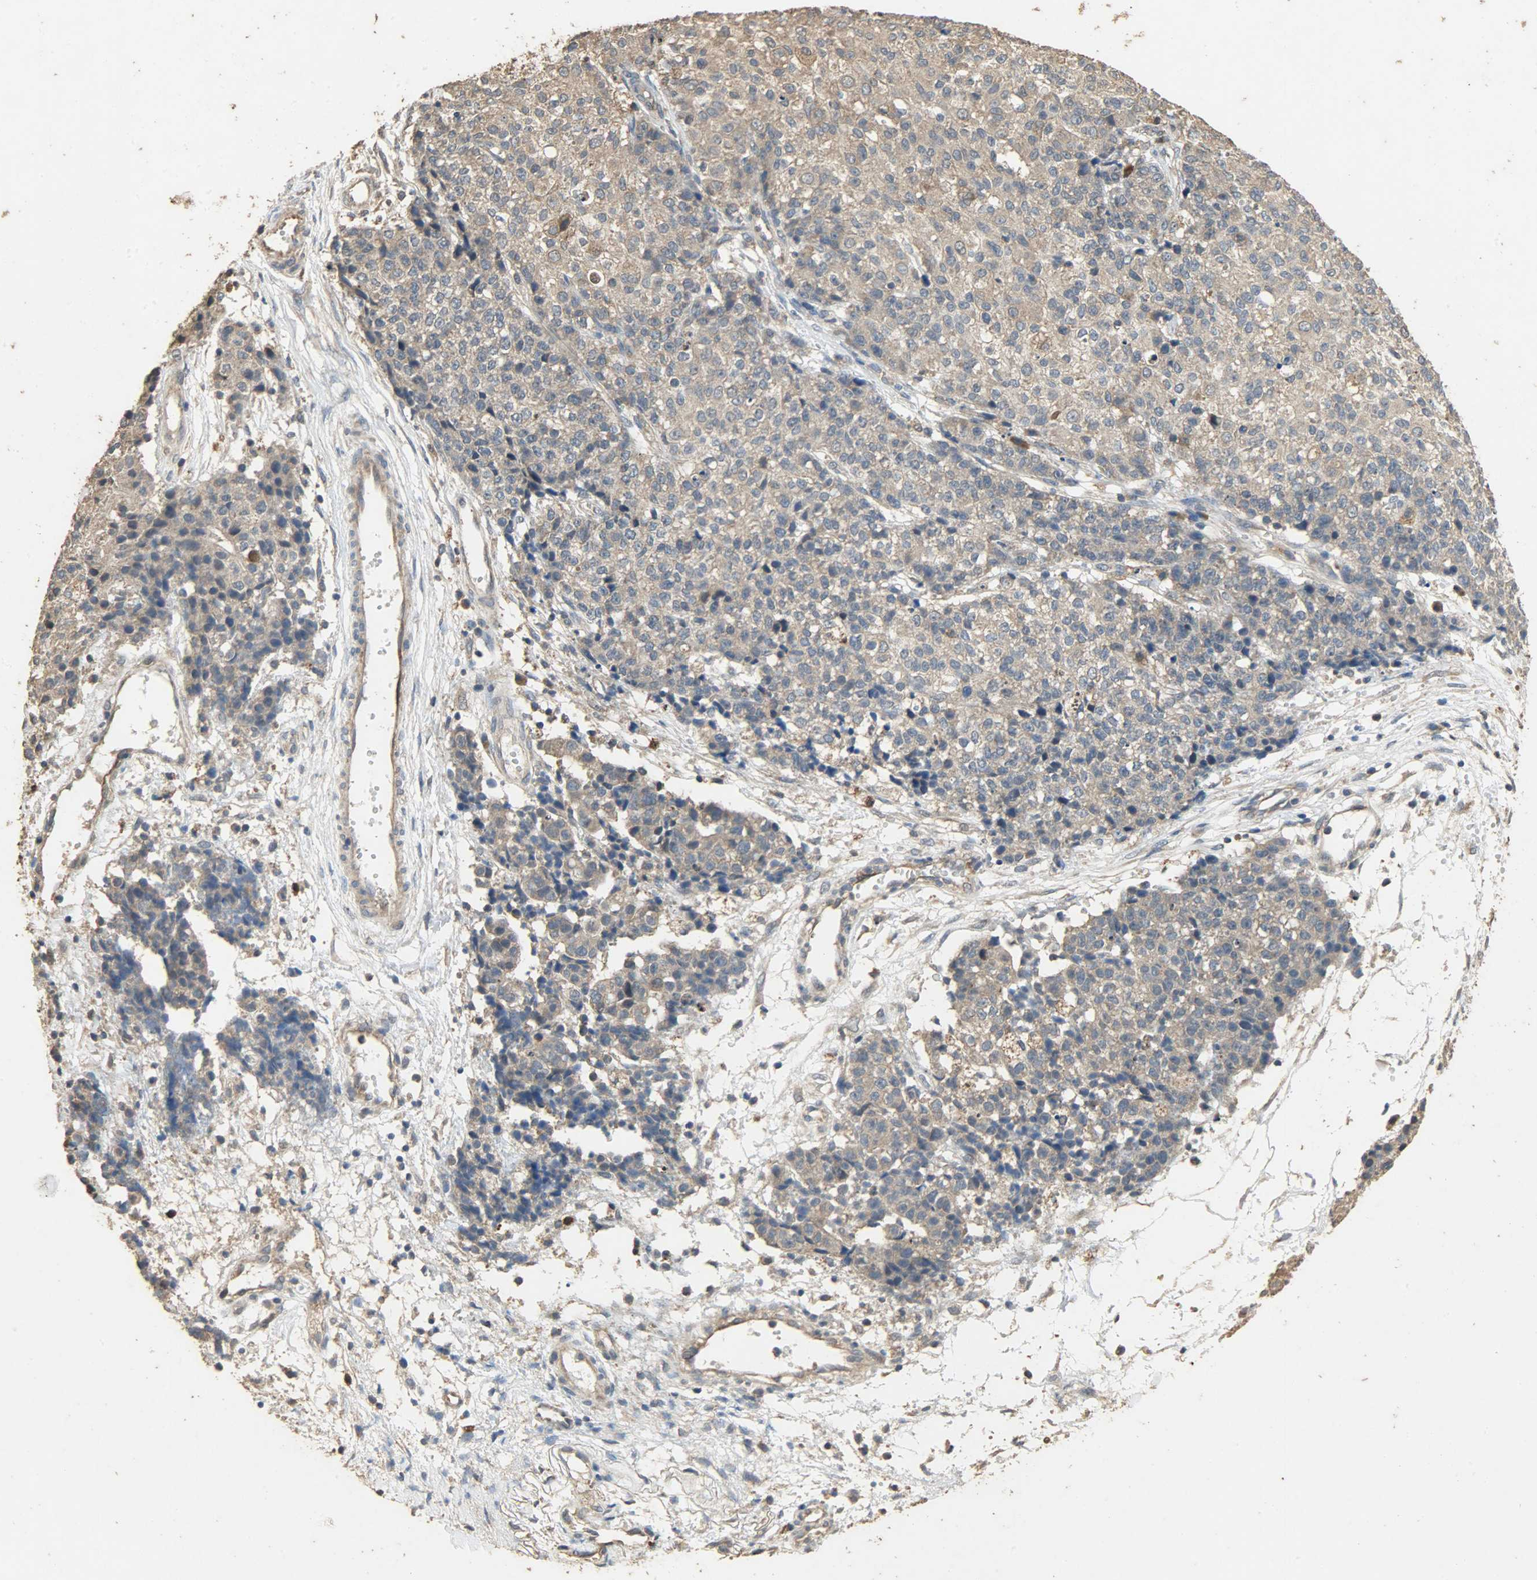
{"staining": {"intensity": "weak", "quantity": ">75%", "location": "cytoplasmic/membranous"}, "tissue": "ovarian cancer", "cell_type": "Tumor cells", "image_type": "cancer", "snomed": [{"axis": "morphology", "description": "Carcinoma, endometroid"}, {"axis": "topography", "description": "Ovary"}], "caption": "Immunohistochemical staining of ovarian cancer displays low levels of weak cytoplasmic/membranous positivity in approximately >75% of tumor cells.", "gene": "CDKN2C", "patient": {"sex": "female", "age": 42}}